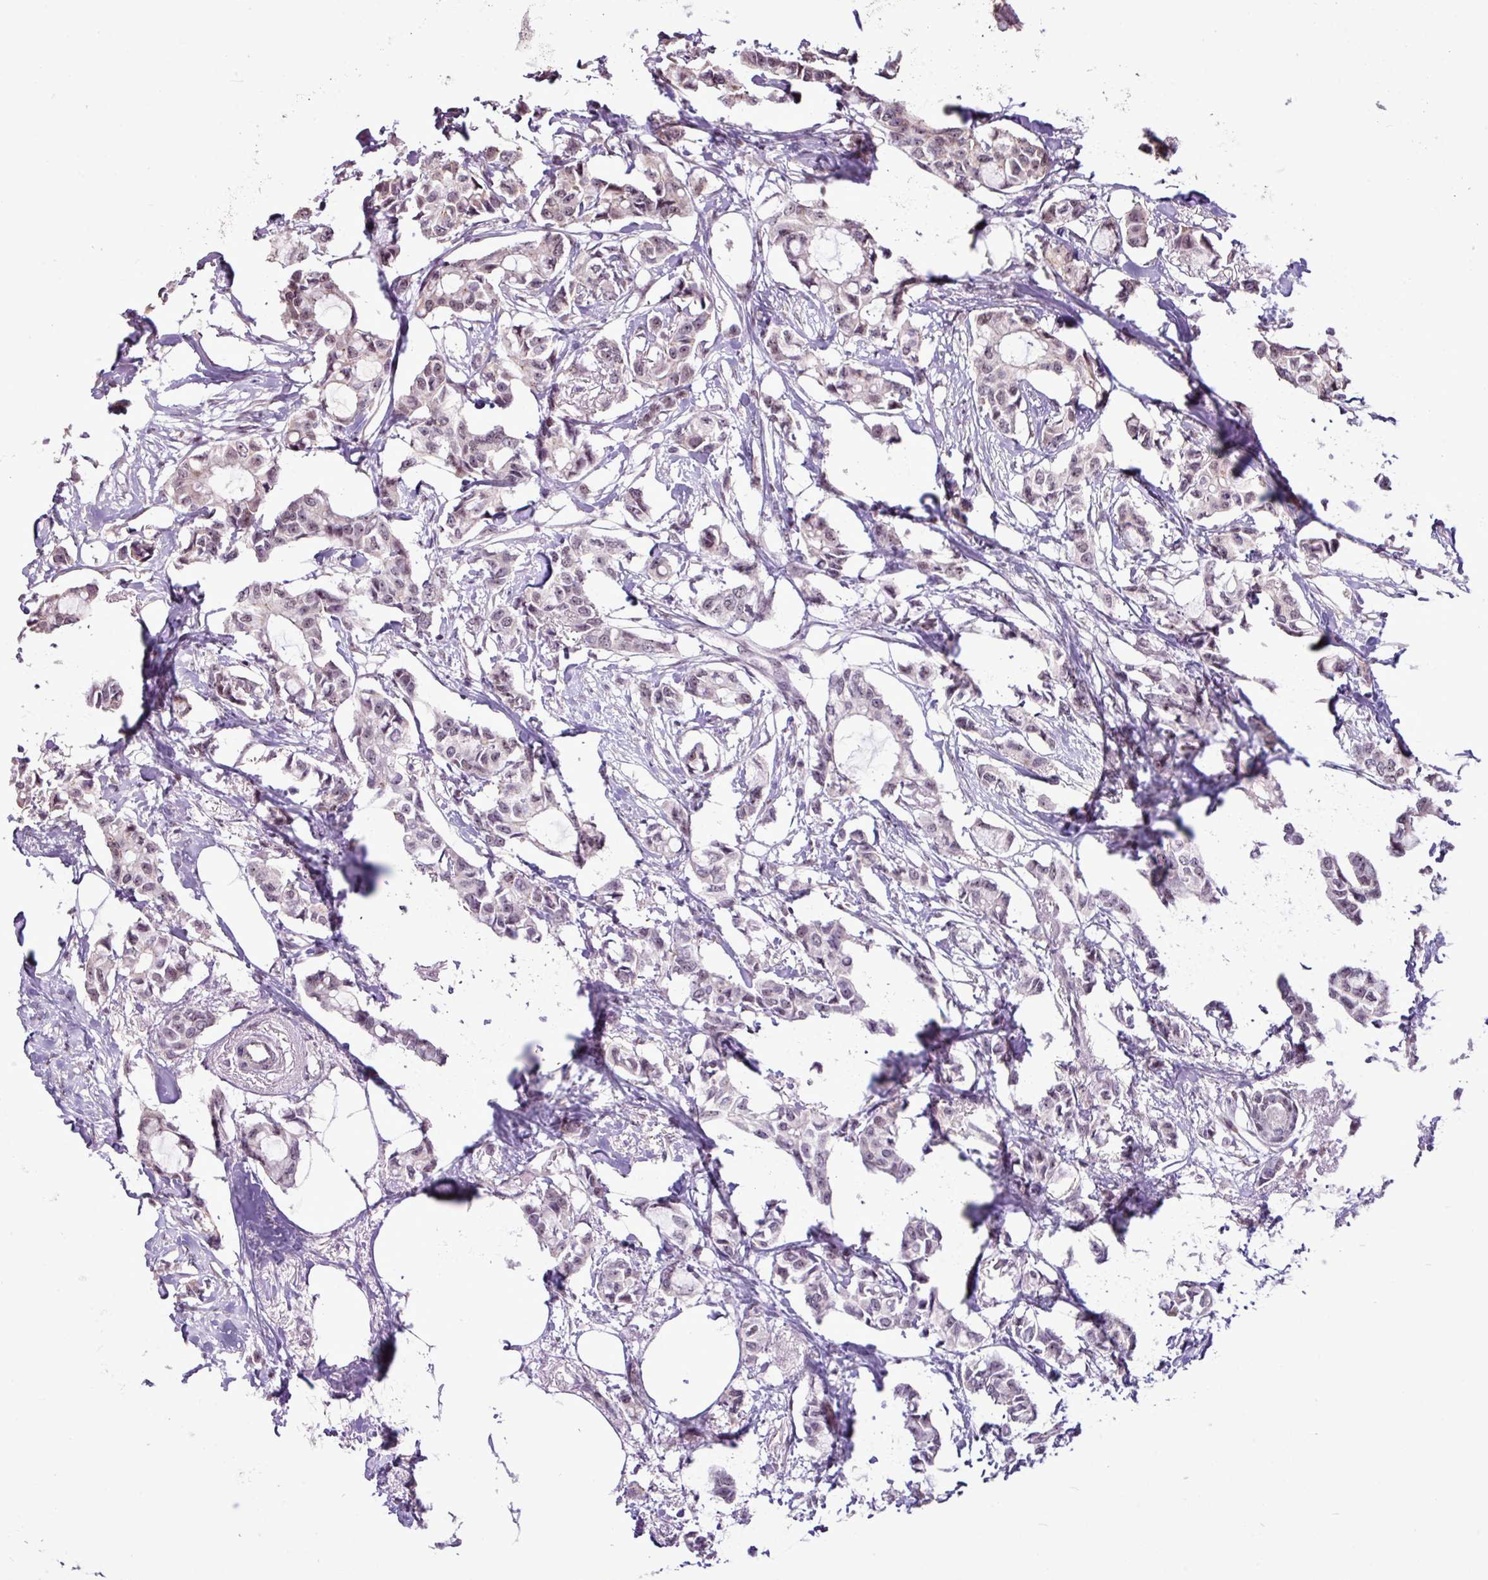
{"staining": {"intensity": "weak", "quantity": ">75%", "location": "nuclear"}, "tissue": "breast cancer", "cell_type": "Tumor cells", "image_type": "cancer", "snomed": [{"axis": "morphology", "description": "Duct carcinoma"}, {"axis": "topography", "description": "Breast"}], "caption": "An immunohistochemistry (IHC) photomicrograph of neoplastic tissue is shown. Protein staining in brown labels weak nuclear positivity in breast cancer (invasive ductal carcinoma) within tumor cells.", "gene": "UTP18", "patient": {"sex": "female", "age": 73}}